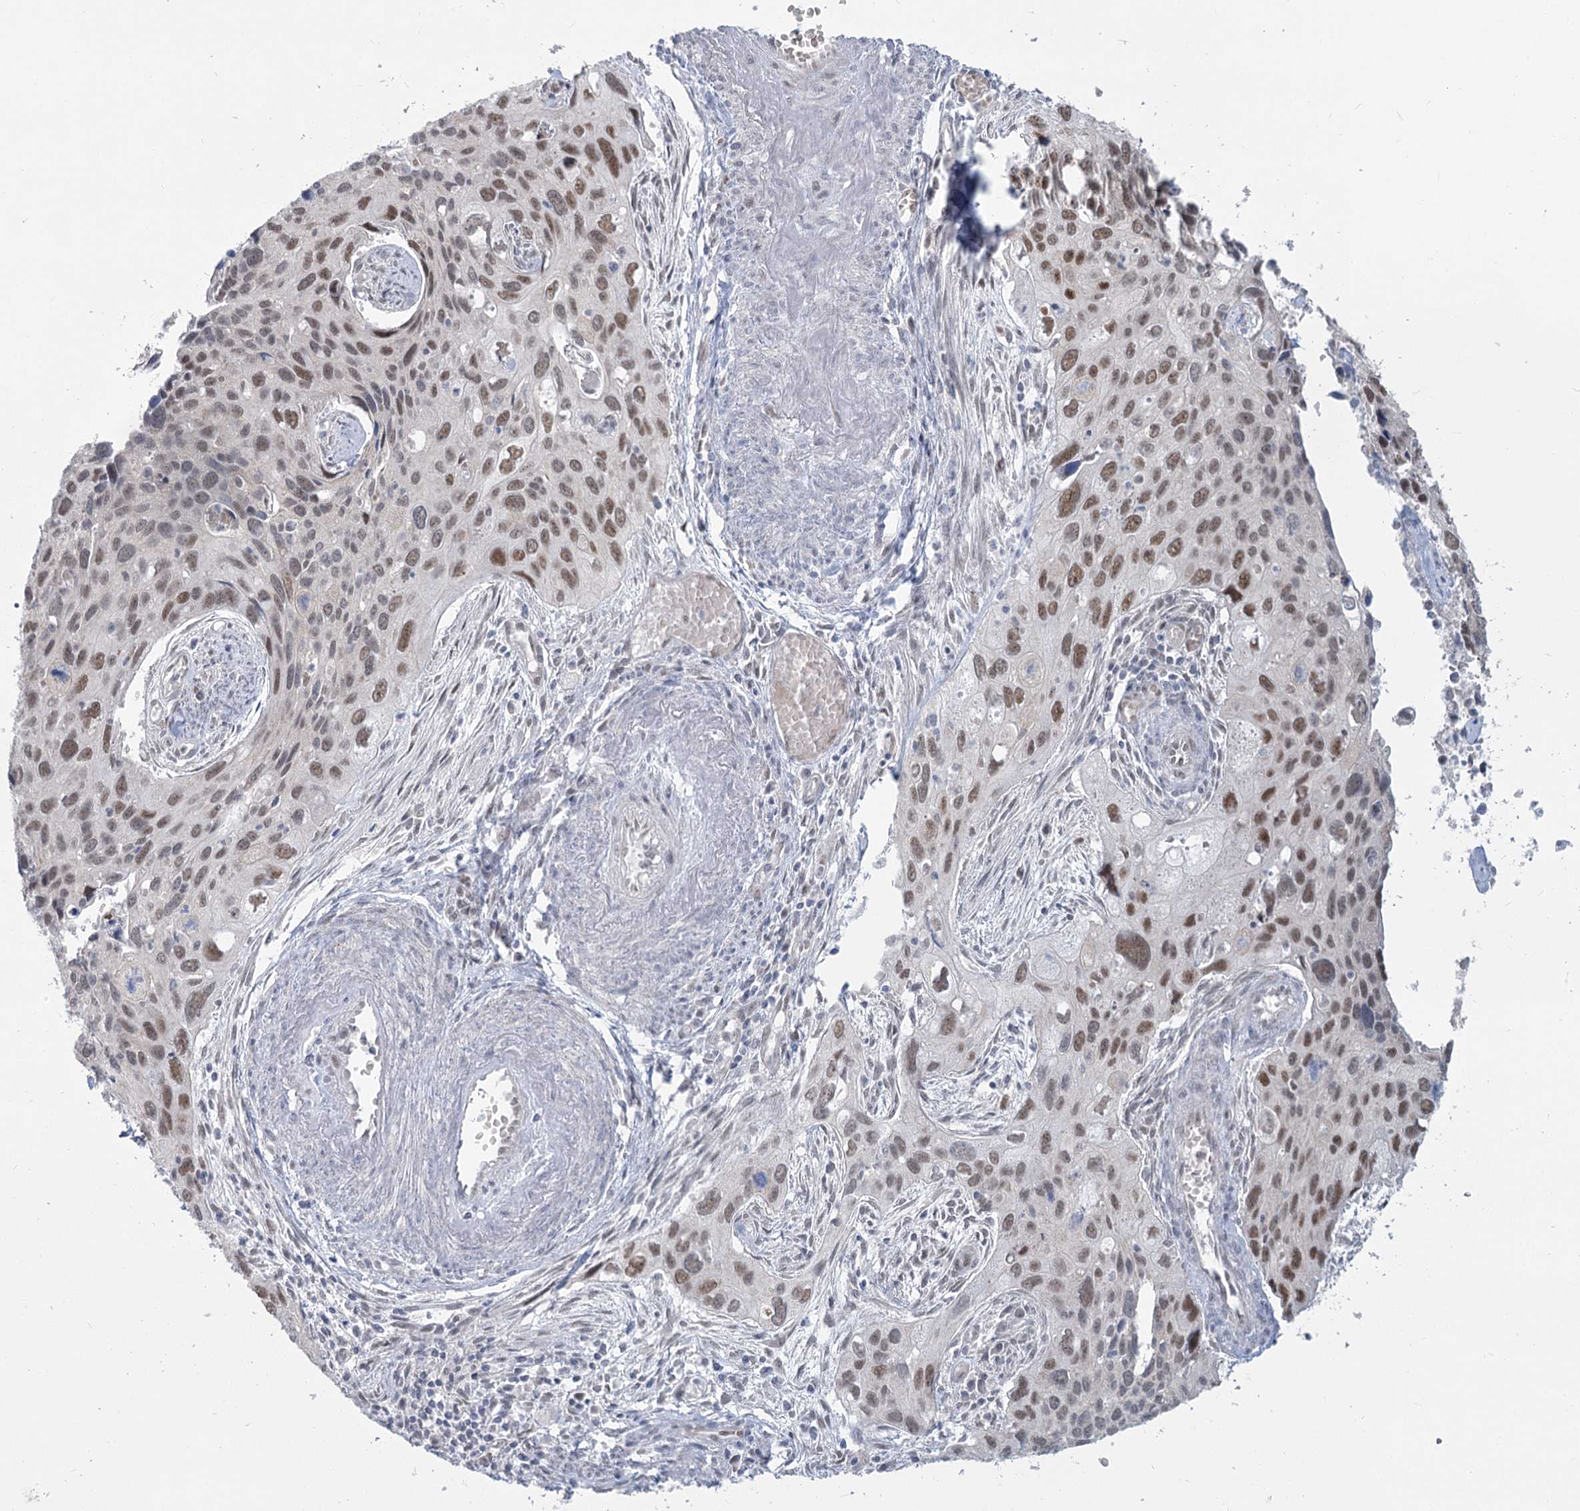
{"staining": {"intensity": "moderate", "quantity": ">75%", "location": "nuclear"}, "tissue": "cervical cancer", "cell_type": "Tumor cells", "image_type": "cancer", "snomed": [{"axis": "morphology", "description": "Squamous cell carcinoma, NOS"}, {"axis": "topography", "description": "Cervix"}], "caption": "Cervical cancer stained for a protein displays moderate nuclear positivity in tumor cells.", "gene": "MTG1", "patient": {"sex": "female", "age": 55}}